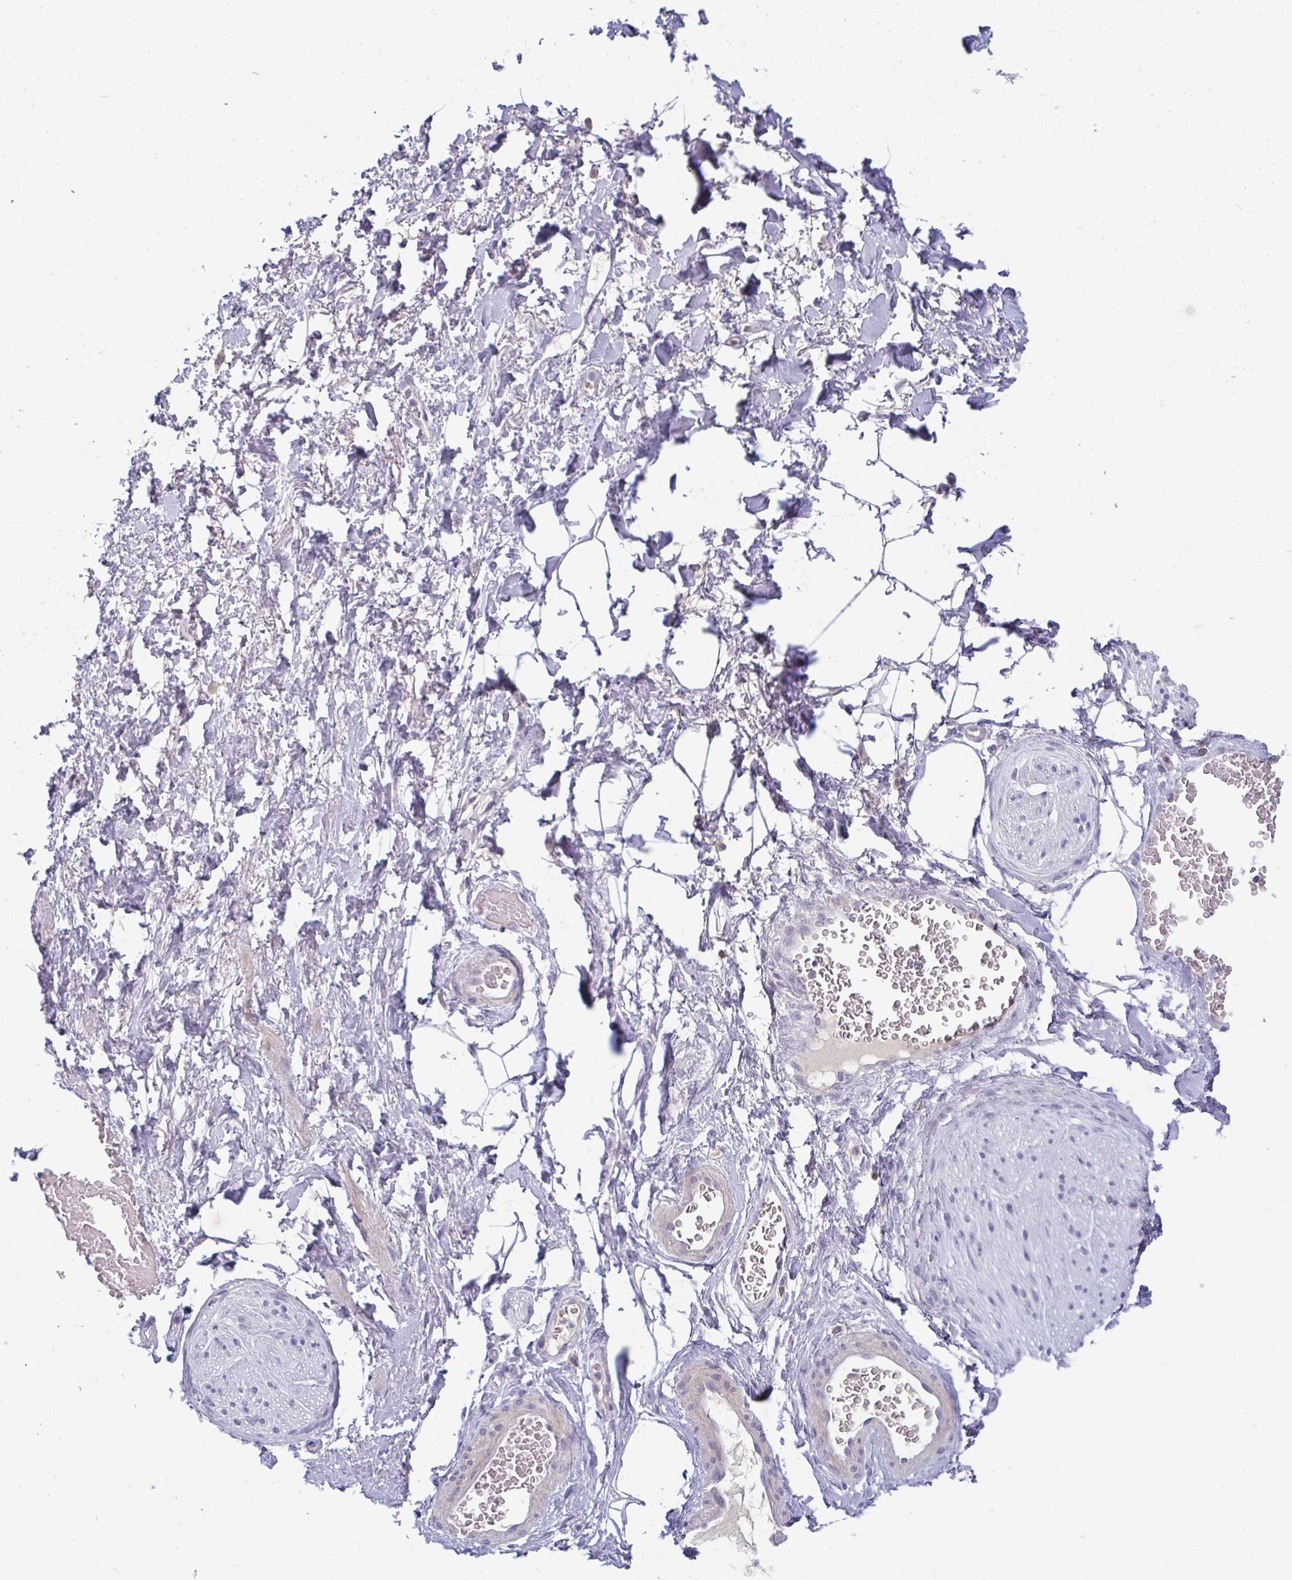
{"staining": {"intensity": "negative", "quantity": "none", "location": "none"}, "tissue": "adipose tissue", "cell_type": "Adipocytes", "image_type": "normal", "snomed": [{"axis": "morphology", "description": "Normal tissue, NOS"}, {"axis": "topography", "description": "Vagina"}, {"axis": "topography", "description": "Peripheral nerve tissue"}], "caption": "This is an immunohistochemistry micrograph of benign human adipose tissue. There is no expression in adipocytes.", "gene": "PPFIA4", "patient": {"sex": "female", "age": 71}}